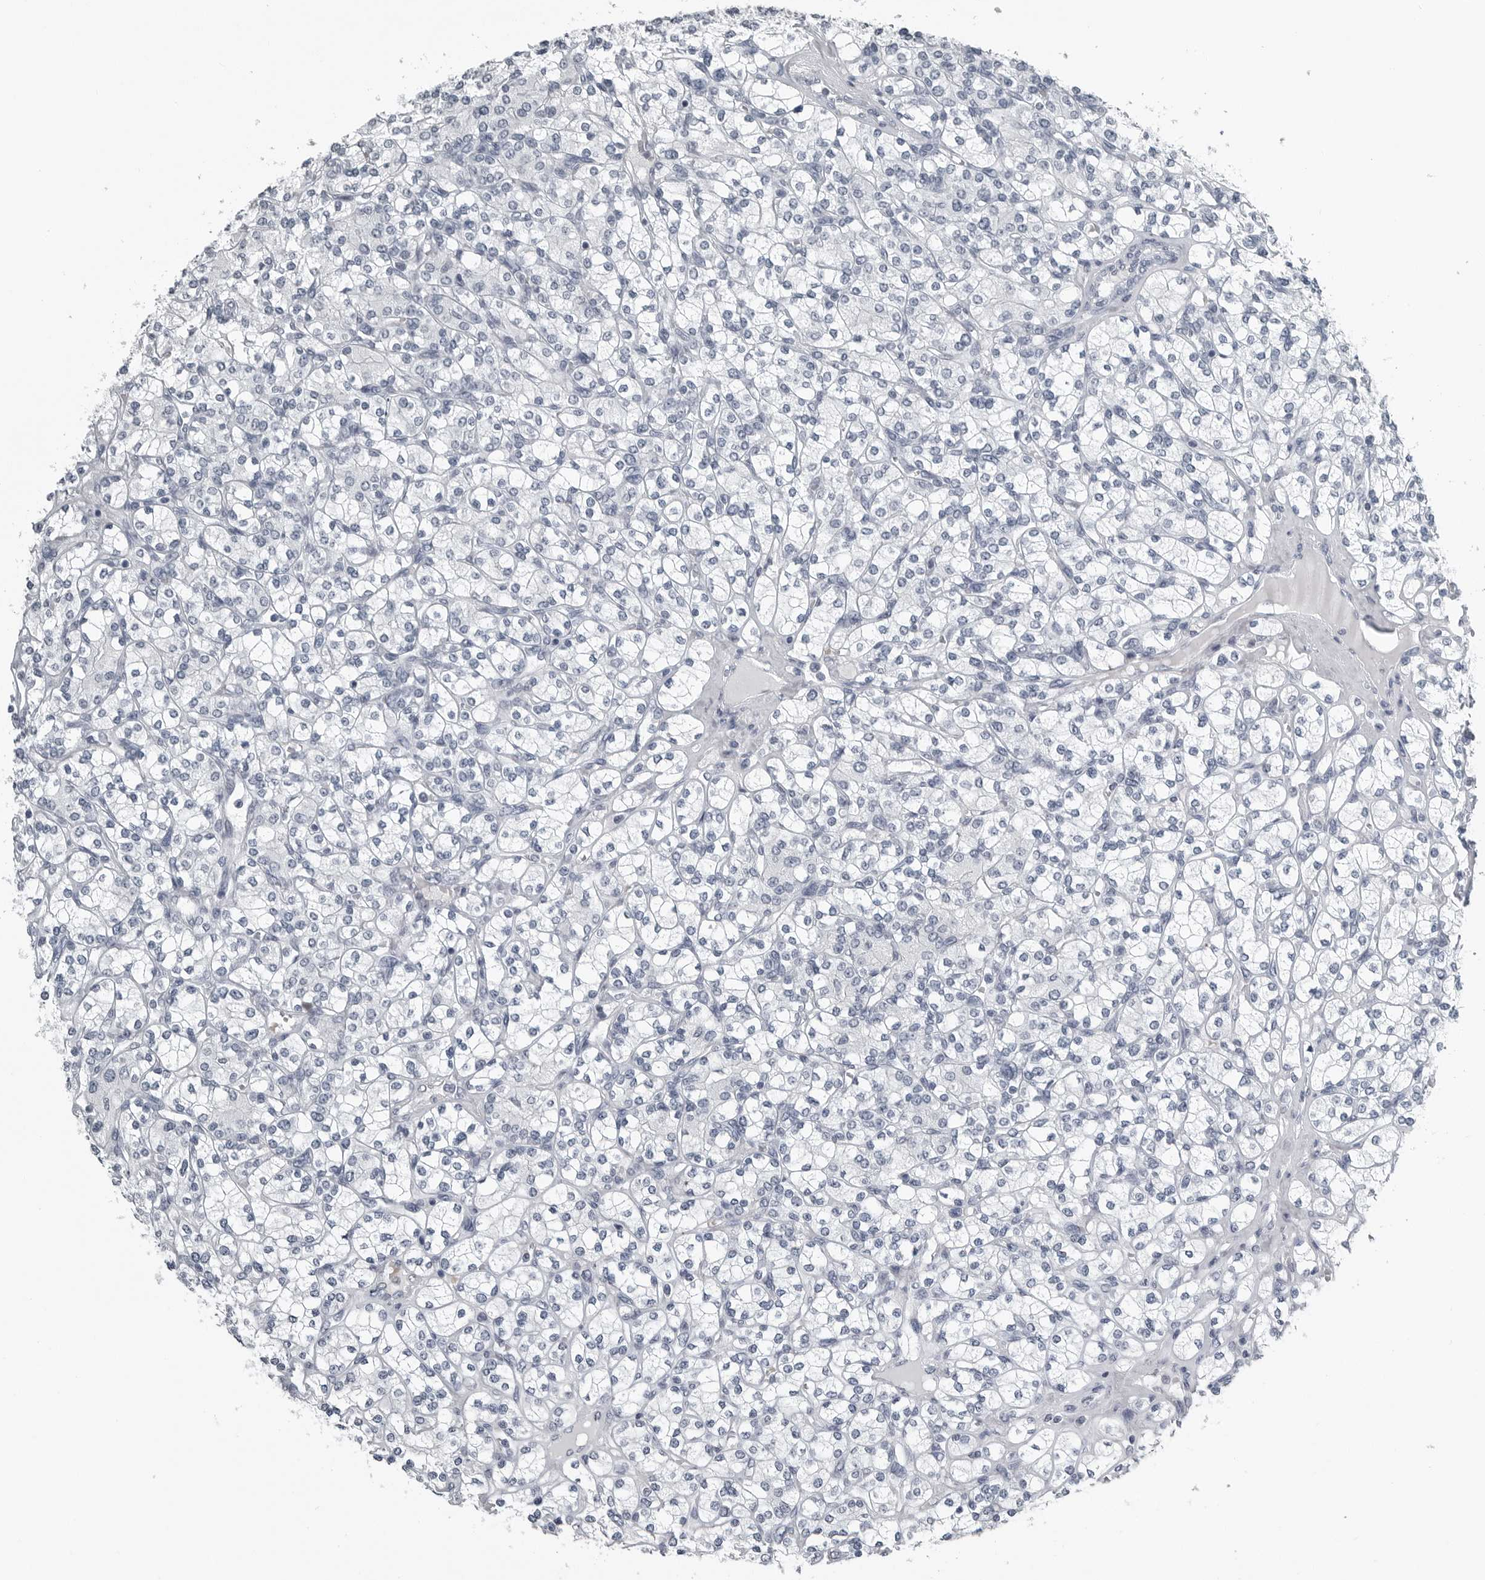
{"staining": {"intensity": "negative", "quantity": "none", "location": "none"}, "tissue": "renal cancer", "cell_type": "Tumor cells", "image_type": "cancer", "snomed": [{"axis": "morphology", "description": "Adenocarcinoma, NOS"}, {"axis": "topography", "description": "Kidney"}], "caption": "Renal adenocarcinoma was stained to show a protein in brown. There is no significant positivity in tumor cells. (DAB (3,3'-diaminobenzidine) immunohistochemistry (IHC), high magnification).", "gene": "SPINK1", "patient": {"sex": "male", "age": 77}}